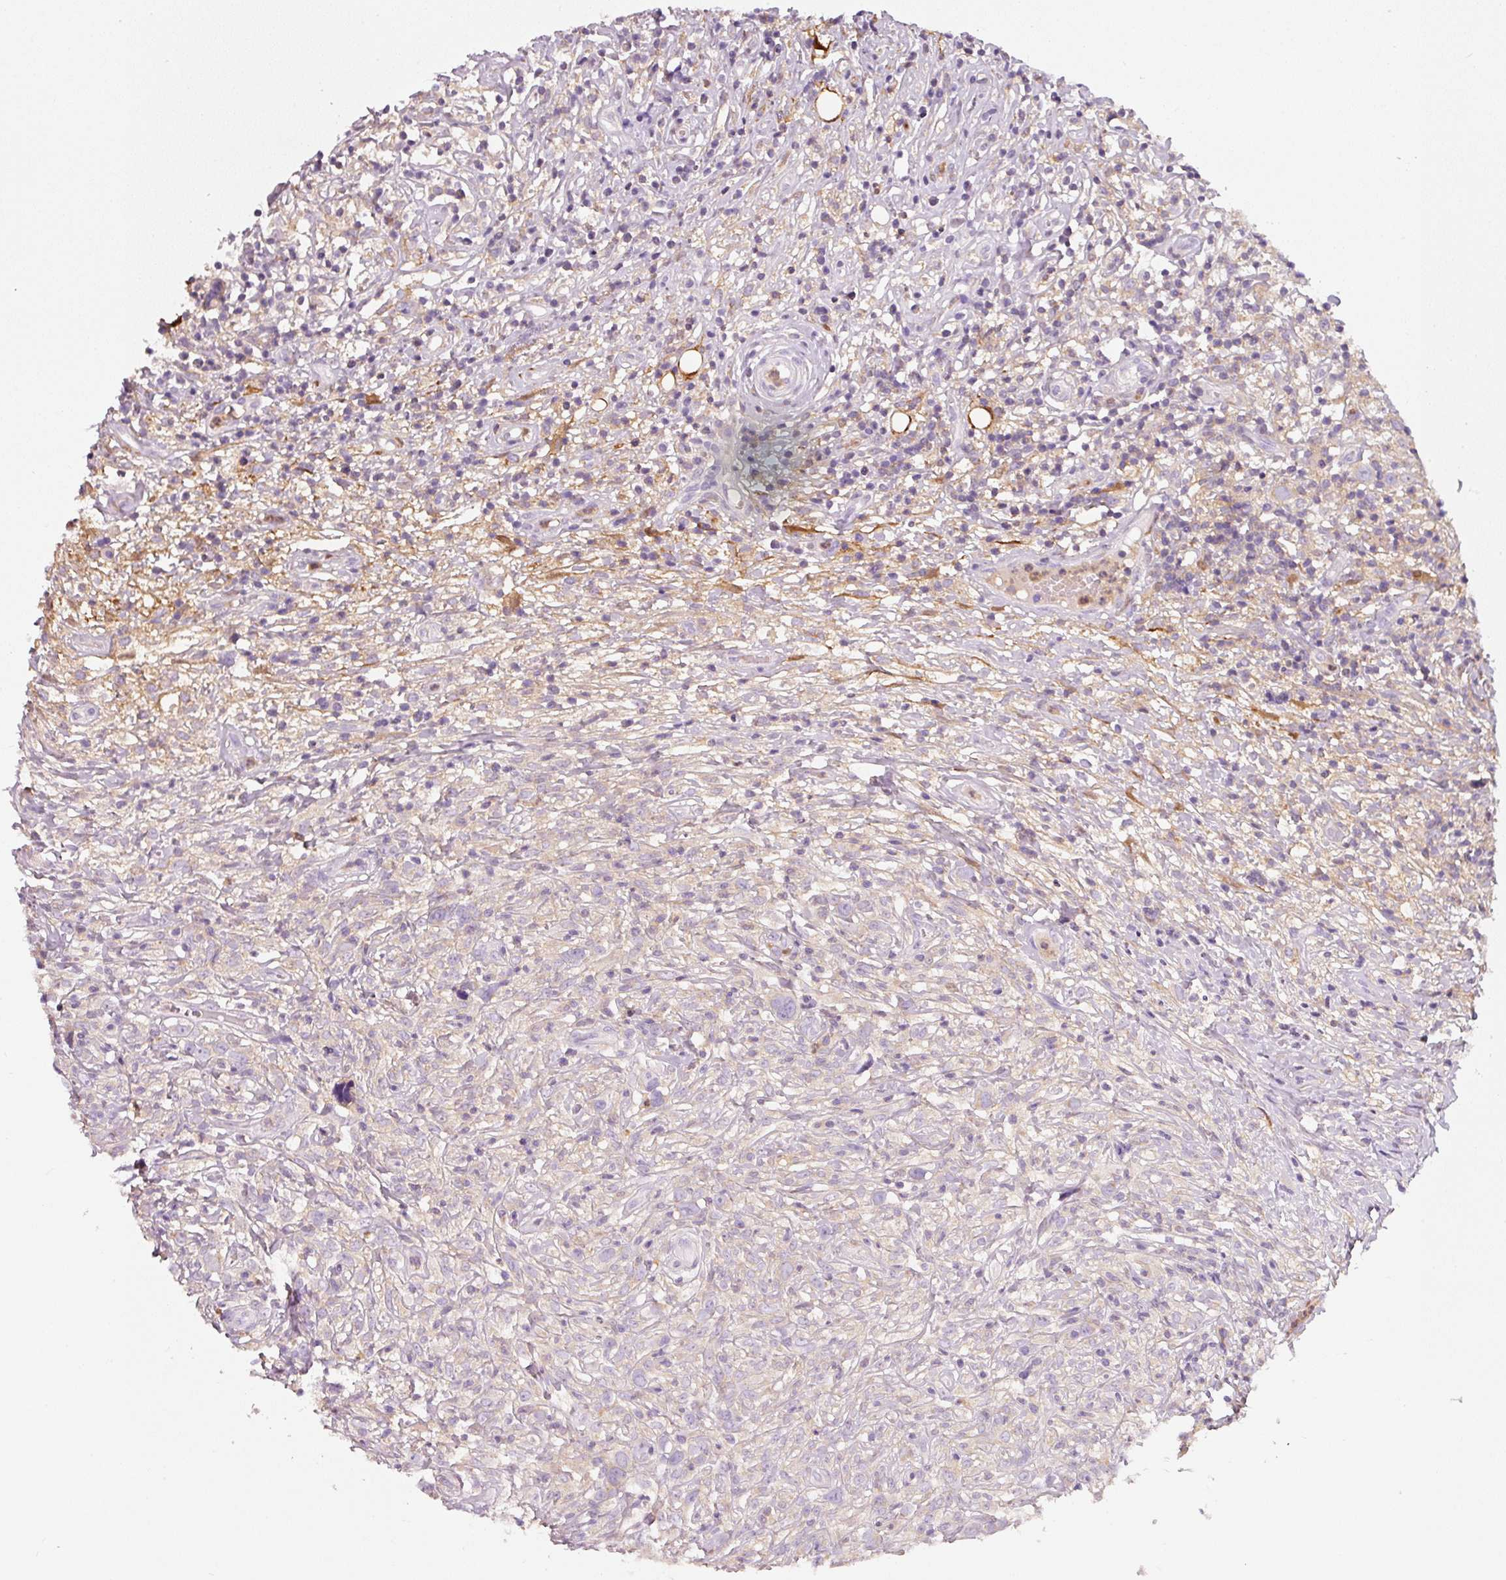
{"staining": {"intensity": "negative", "quantity": "none", "location": "none"}, "tissue": "lymphoma", "cell_type": "Tumor cells", "image_type": "cancer", "snomed": [{"axis": "morphology", "description": "Hodgkin's disease, NOS"}, {"axis": "topography", "description": "No Tissue"}], "caption": "There is no significant expression in tumor cells of lymphoma.", "gene": "IQGAP2", "patient": {"sex": "female", "age": 21}}